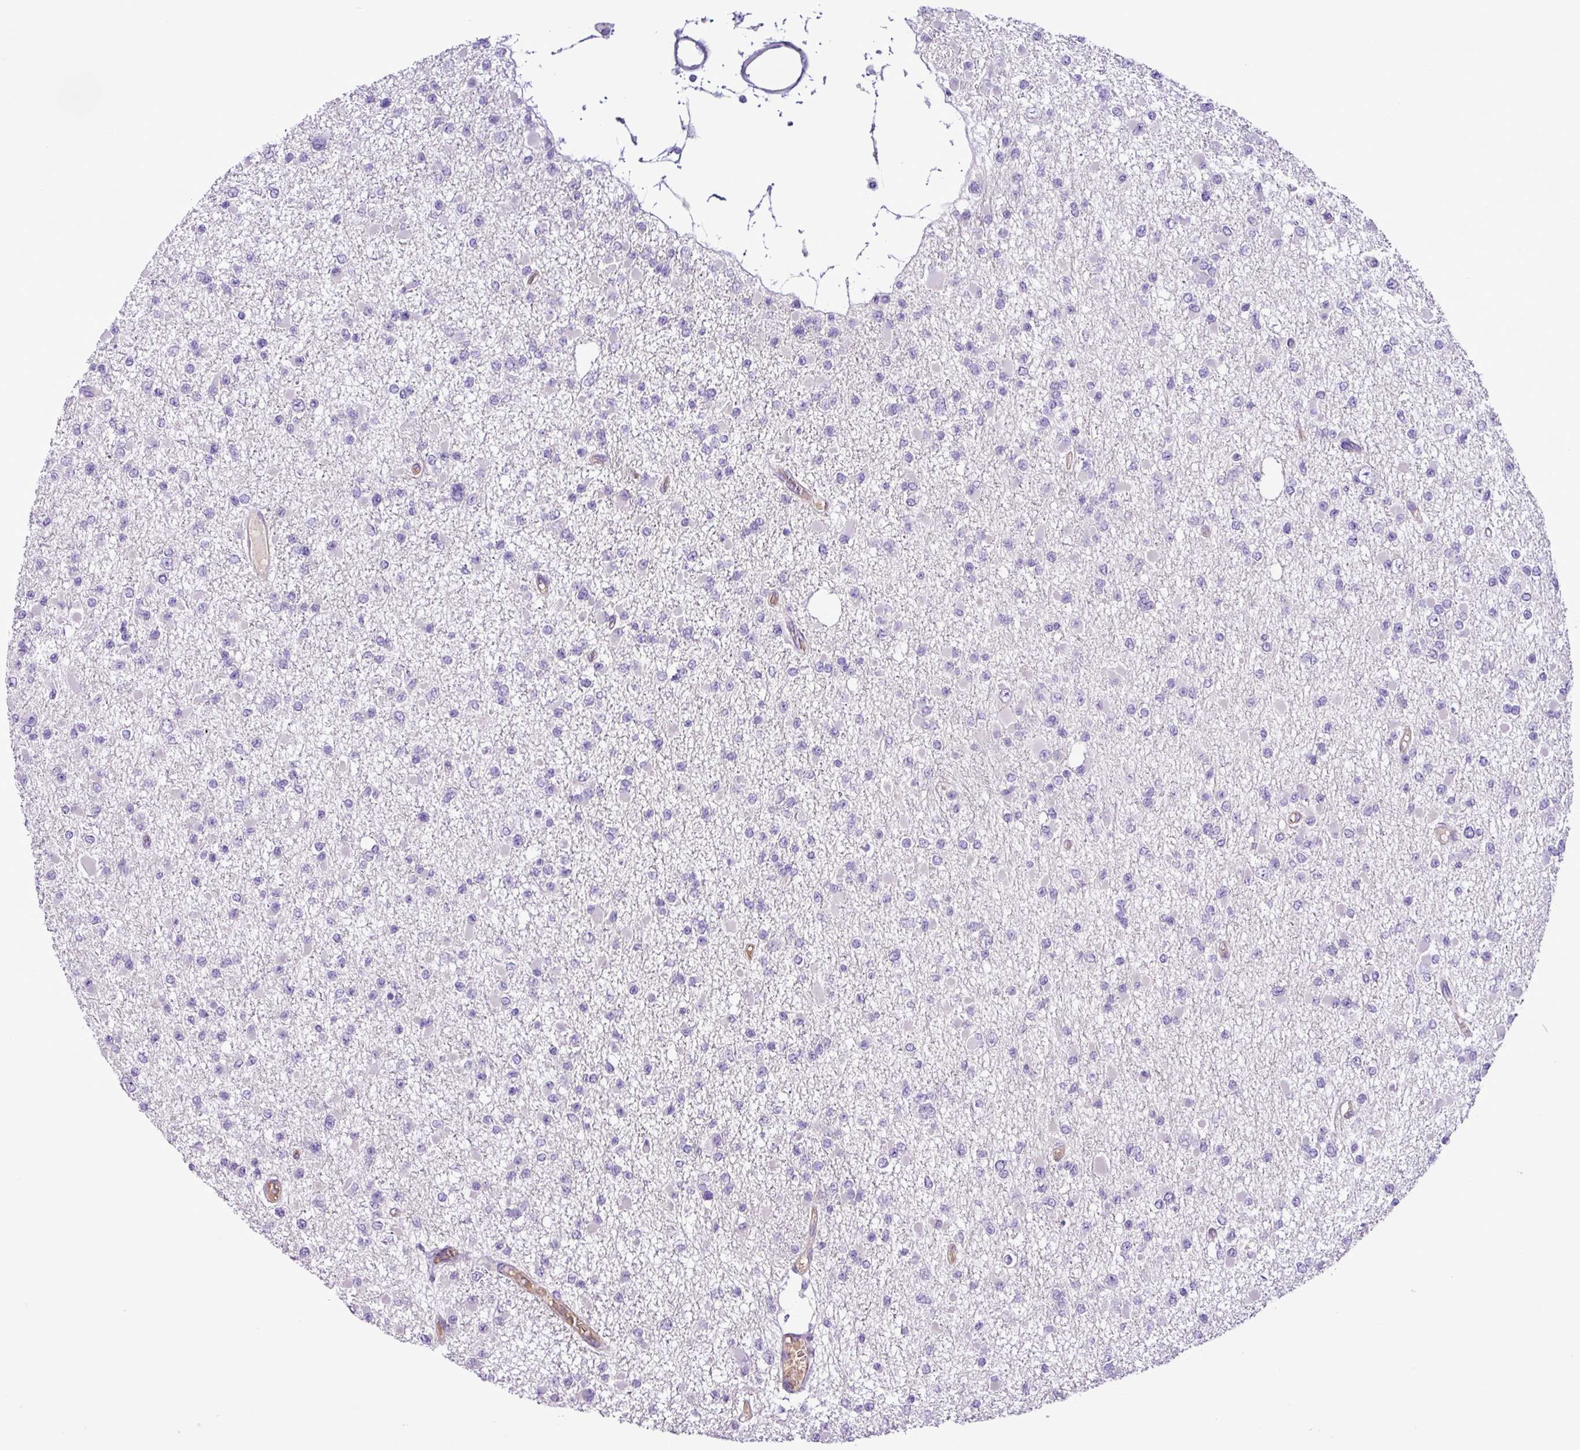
{"staining": {"intensity": "negative", "quantity": "none", "location": "none"}, "tissue": "glioma", "cell_type": "Tumor cells", "image_type": "cancer", "snomed": [{"axis": "morphology", "description": "Glioma, malignant, Low grade"}, {"axis": "topography", "description": "Brain"}], "caption": "Image shows no significant protein staining in tumor cells of glioma. (Stains: DAB (3,3'-diaminobenzidine) immunohistochemistry with hematoxylin counter stain, Microscopy: brightfield microscopy at high magnification).", "gene": "C11orf91", "patient": {"sex": "female", "age": 22}}